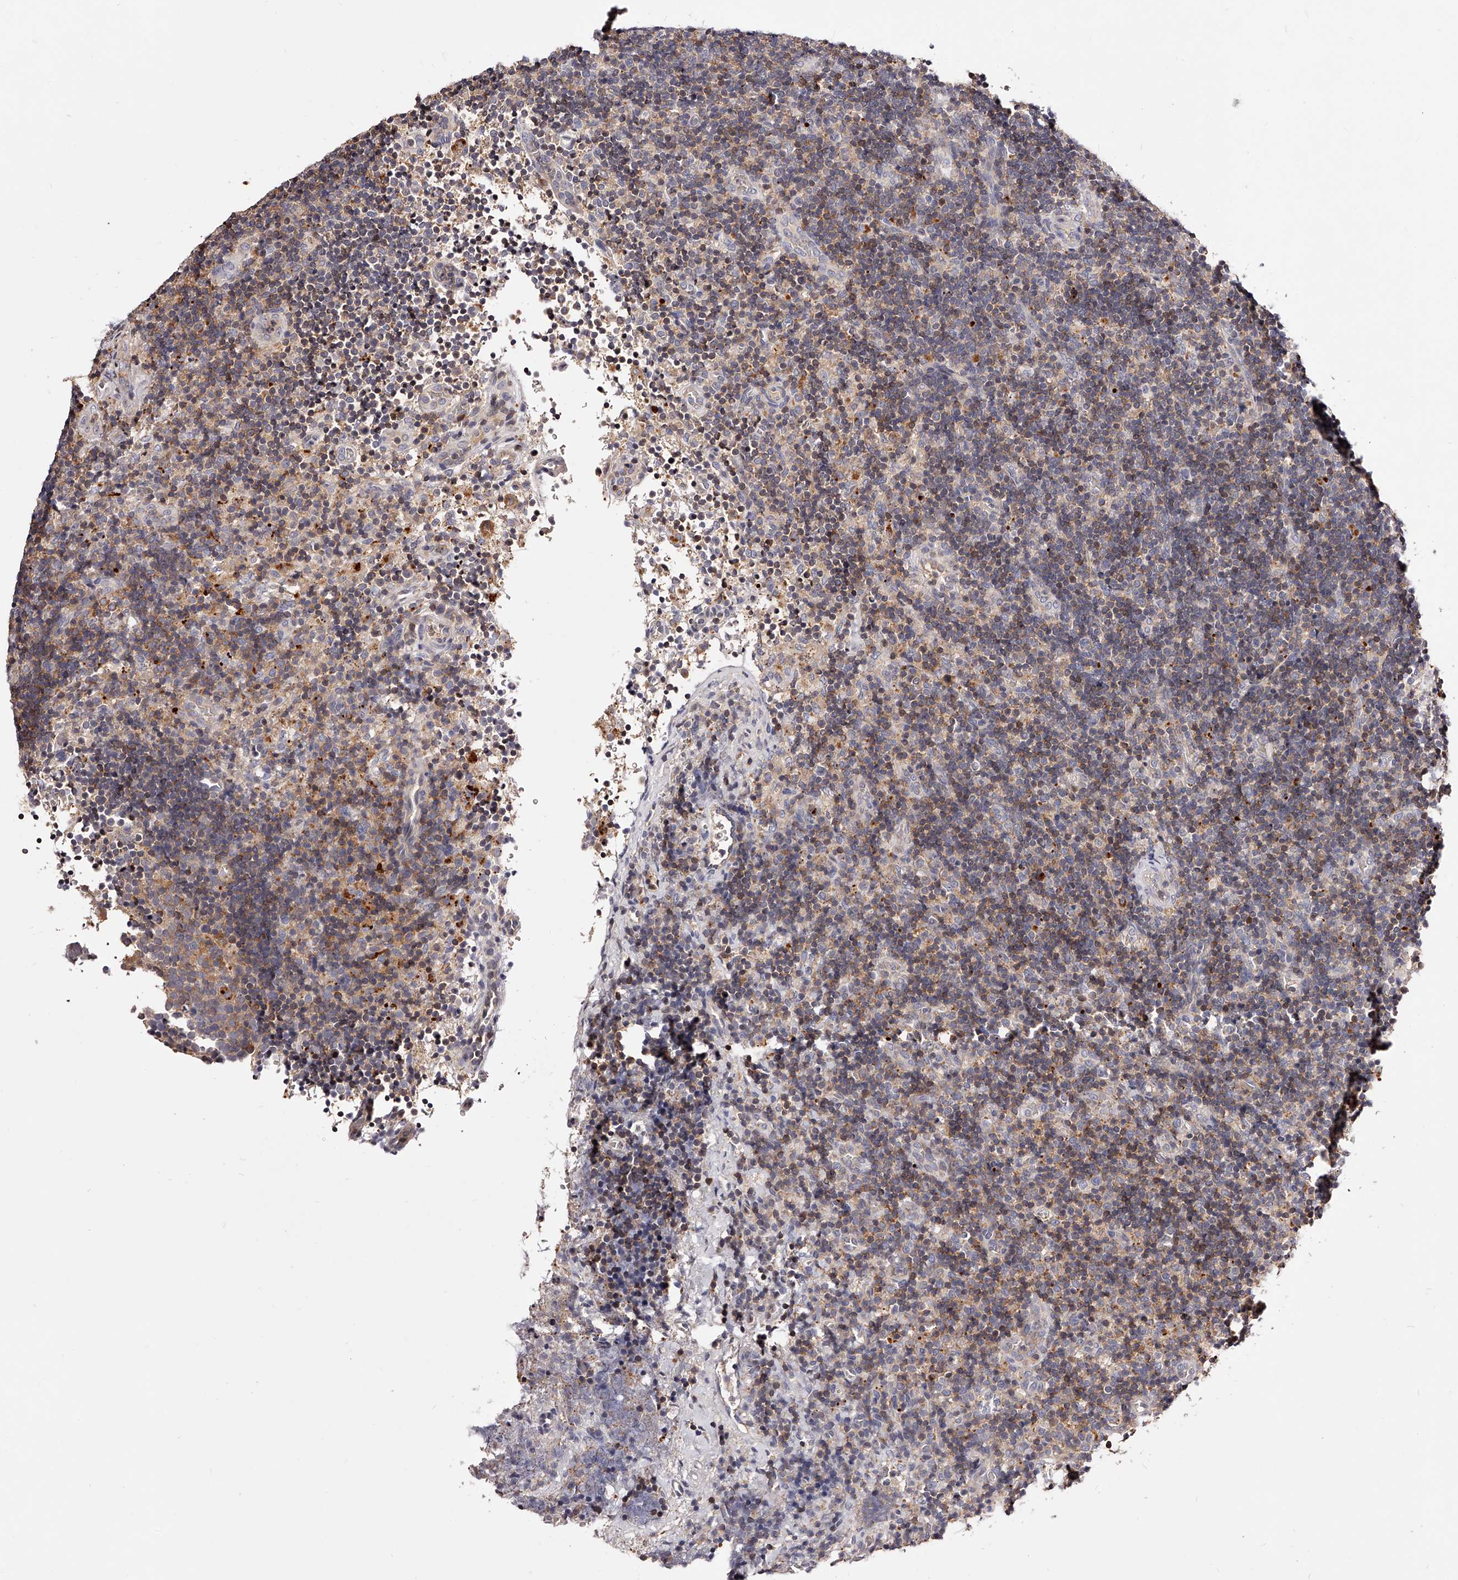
{"staining": {"intensity": "moderate", "quantity": "<25%", "location": "cytoplasmic/membranous"}, "tissue": "lymph node", "cell_type": "Germinal center cells", "image_type": "normal", "snomed": [{"axis": "morphology", "description": "Normal tissue, NOS"}, {"axis": "topography", "description": "Lymph node"}], "caption": "Lymph node stained with a brown dye displays moderate cytoplasmic/membranous positive staining in approximately <25% of germinal center cells.", "gene": "PHACTR1", "patient": {"sex": "female", "age": 22}}